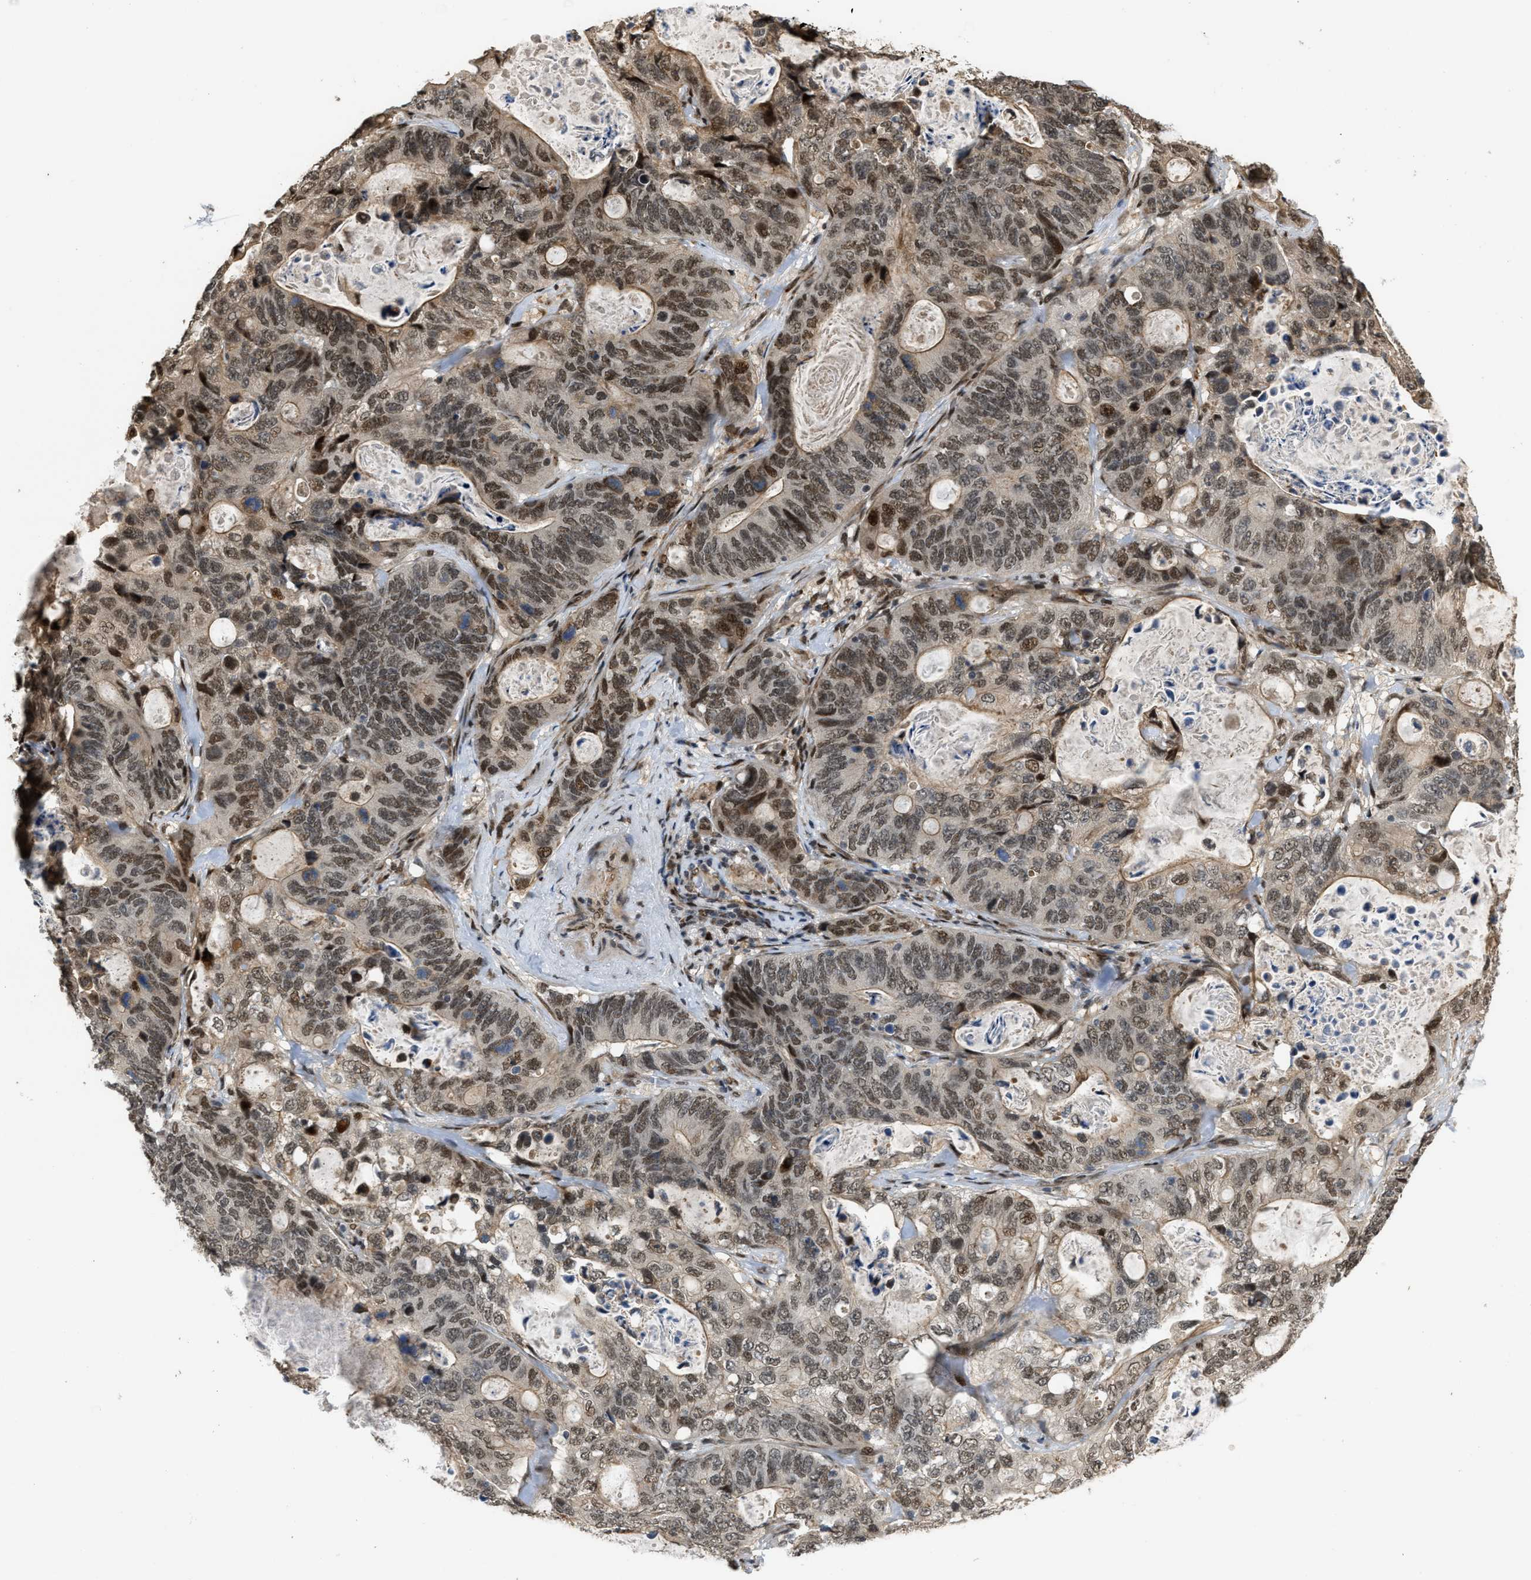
{"staining": {"intensity": "moderate", "quantity": ">75%", "location": "nuclear"}, "tissue": "stomach cancer", "cell_type": "Tumor cells", "image_type": "cancer", "snomed": [{"axis": "morphology", "description": "Normal tissue, NOS"}, {"axis": "morphology", "description": "Adenocarcinoma, NOS"}, {"axis": "topography", "description": "Stomach"}], "caption": "About >75% of tumor cells in stomach cancer reveal moderate nuclear protein staining as visualized by brown immunohistochemical staining.", "gene": "SERTAD2", "patient": {"sex": "female", "age": 89}}